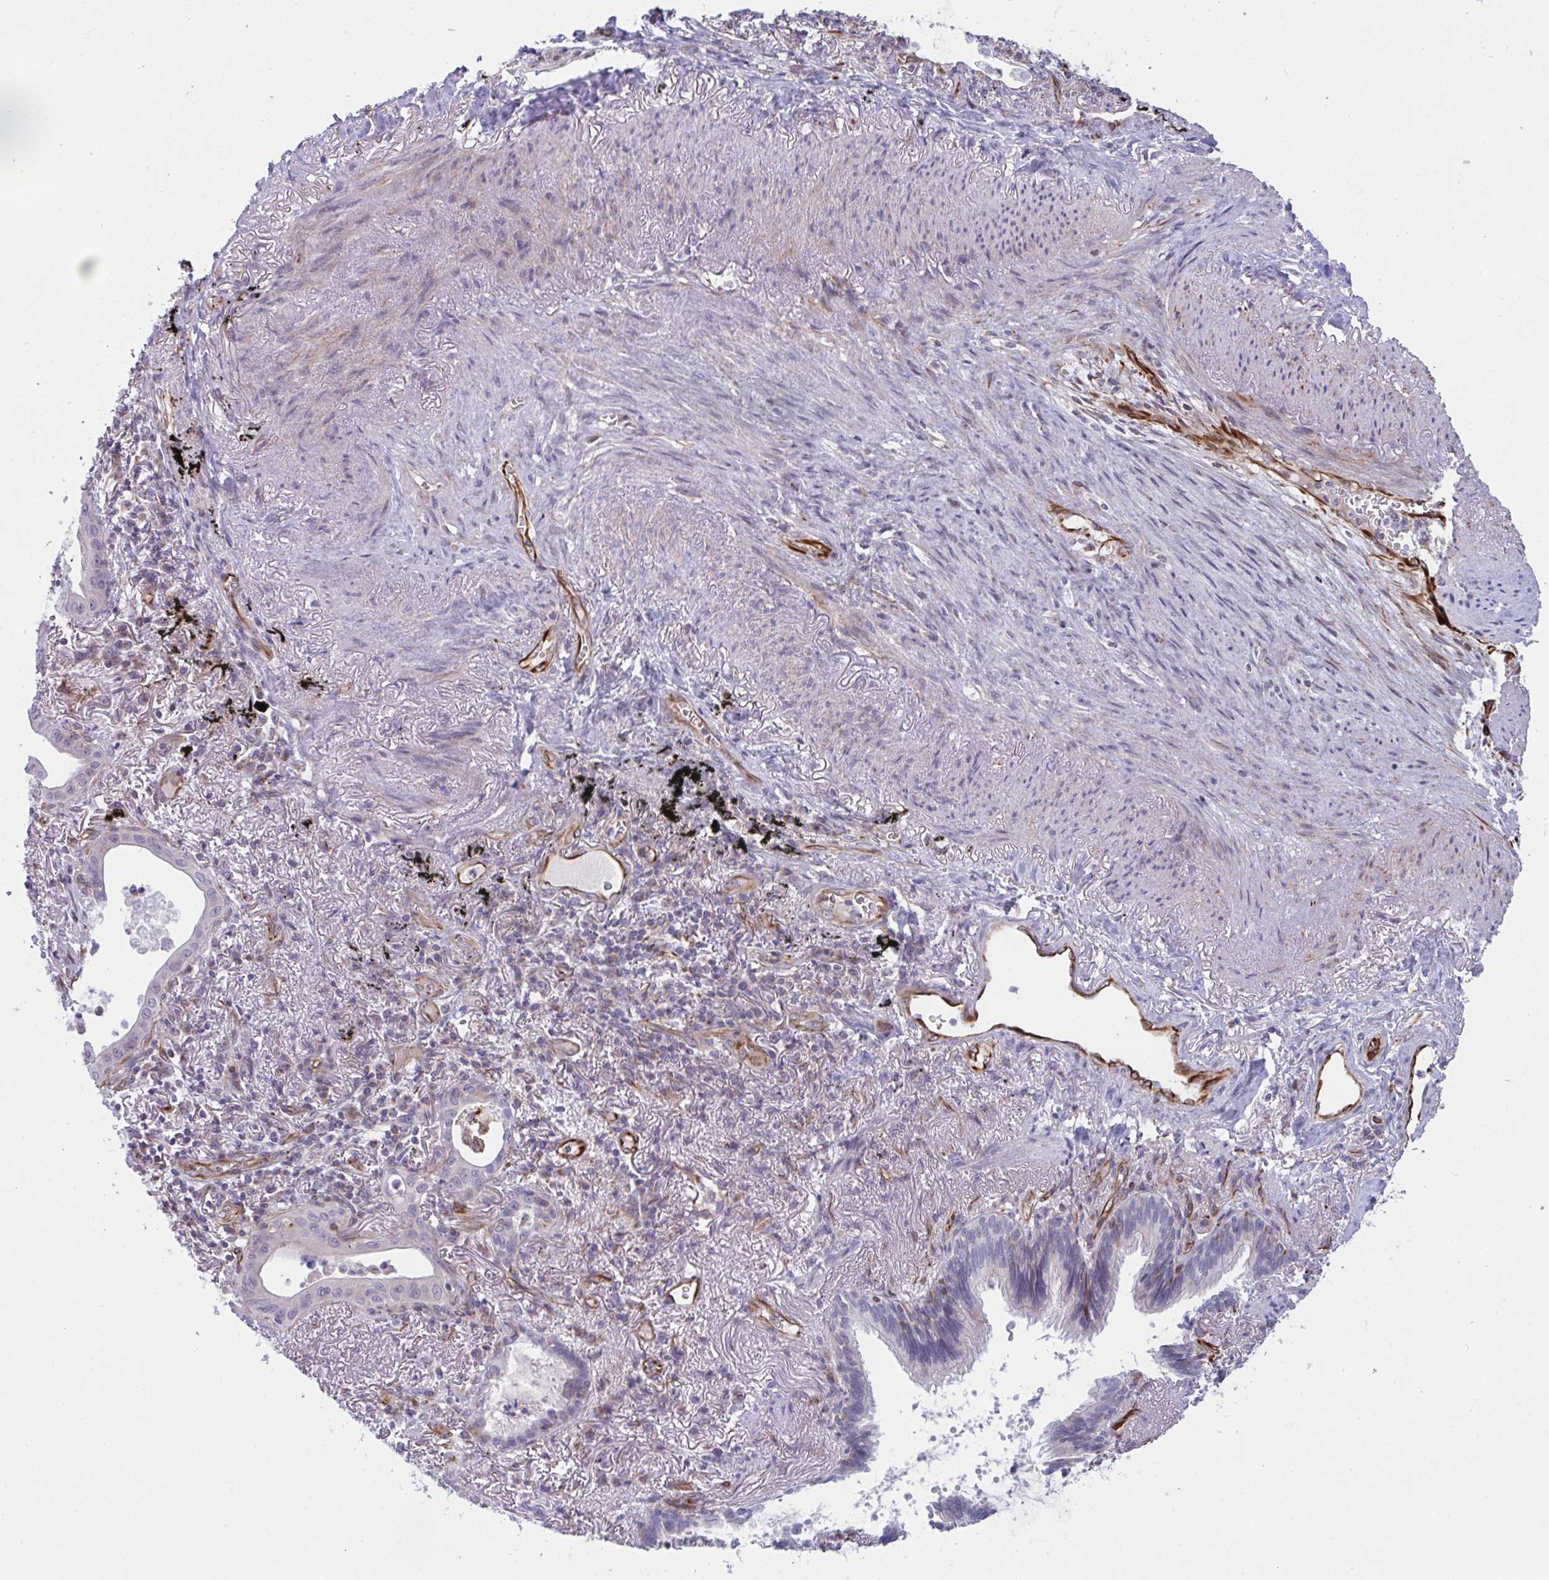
{"staining": {"intensity": "negative", "quantity": "none", "location": "none"}, "tissue": "lung cancer", "cell_type": "Tumor cells", "image_type": "cancer", "snomed": [{"axis": "morphology", "description": "Adenocarcinoma, NOS"}, {"axis": "topography", "description": "Lung"}], "caption": "Lung cancer was stained to show a protein in brown. There is no significant positivity in tumor cells.", "gene": "DCBLD1", "patient": {"sex": "male", "age": 77}}